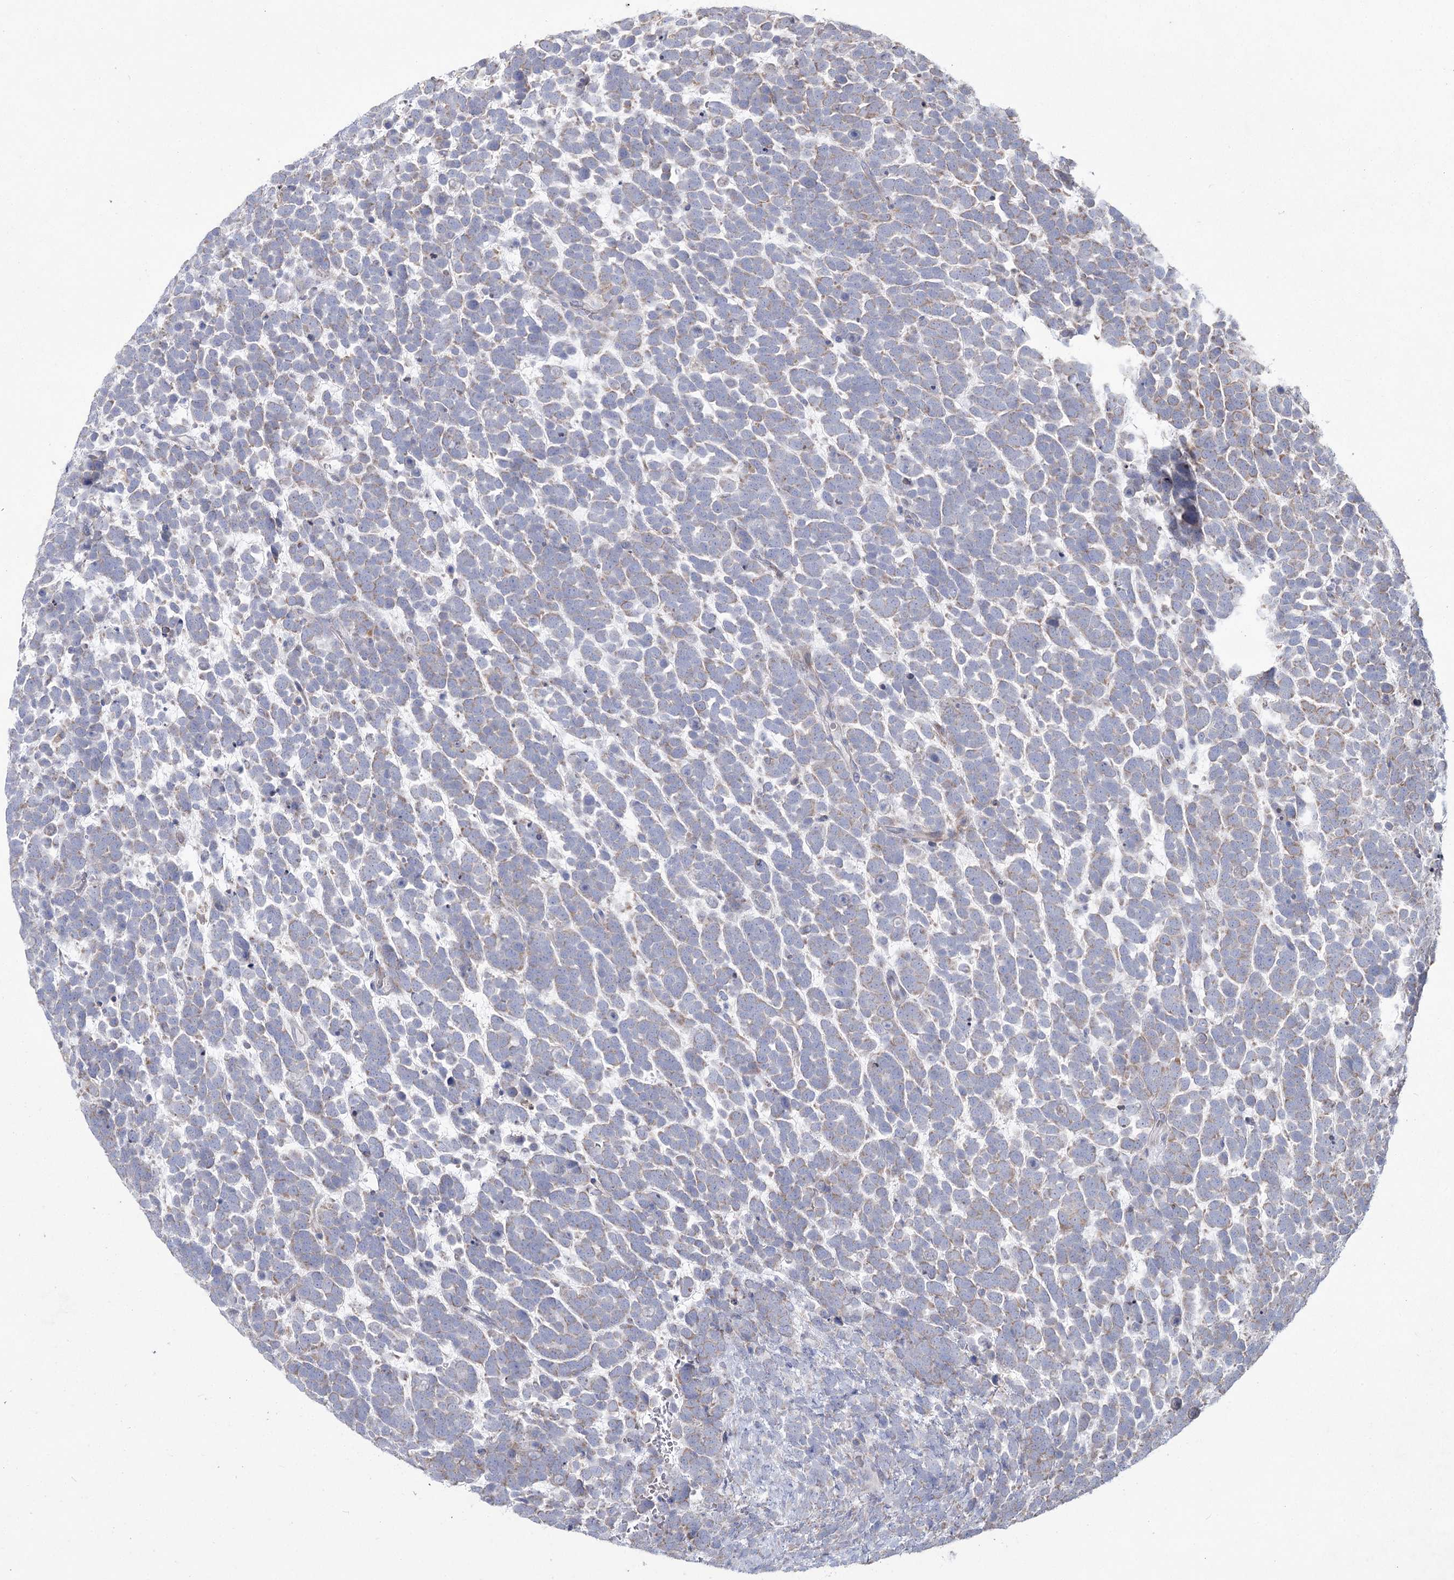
{"staining": {"intensity": "negative", "quantity": "none", "location": "none"}, "tissue": "urothelial cancer", "cell_type": "Tumor cells", "image_type": "cancer", "snomed": [{"axis": "morphology", "description": "Urothelial carcinoma, High grade"}, {"axis": "topography", "description": "Urinary bladder"}], "caption": "DAB immunohistochemical staining of human urothelial carcinoma (high-grade) shows no significant positivity in tumor cells.", "gene": "NIPAL4", "patient": {"sex": "female", "age": 82}}